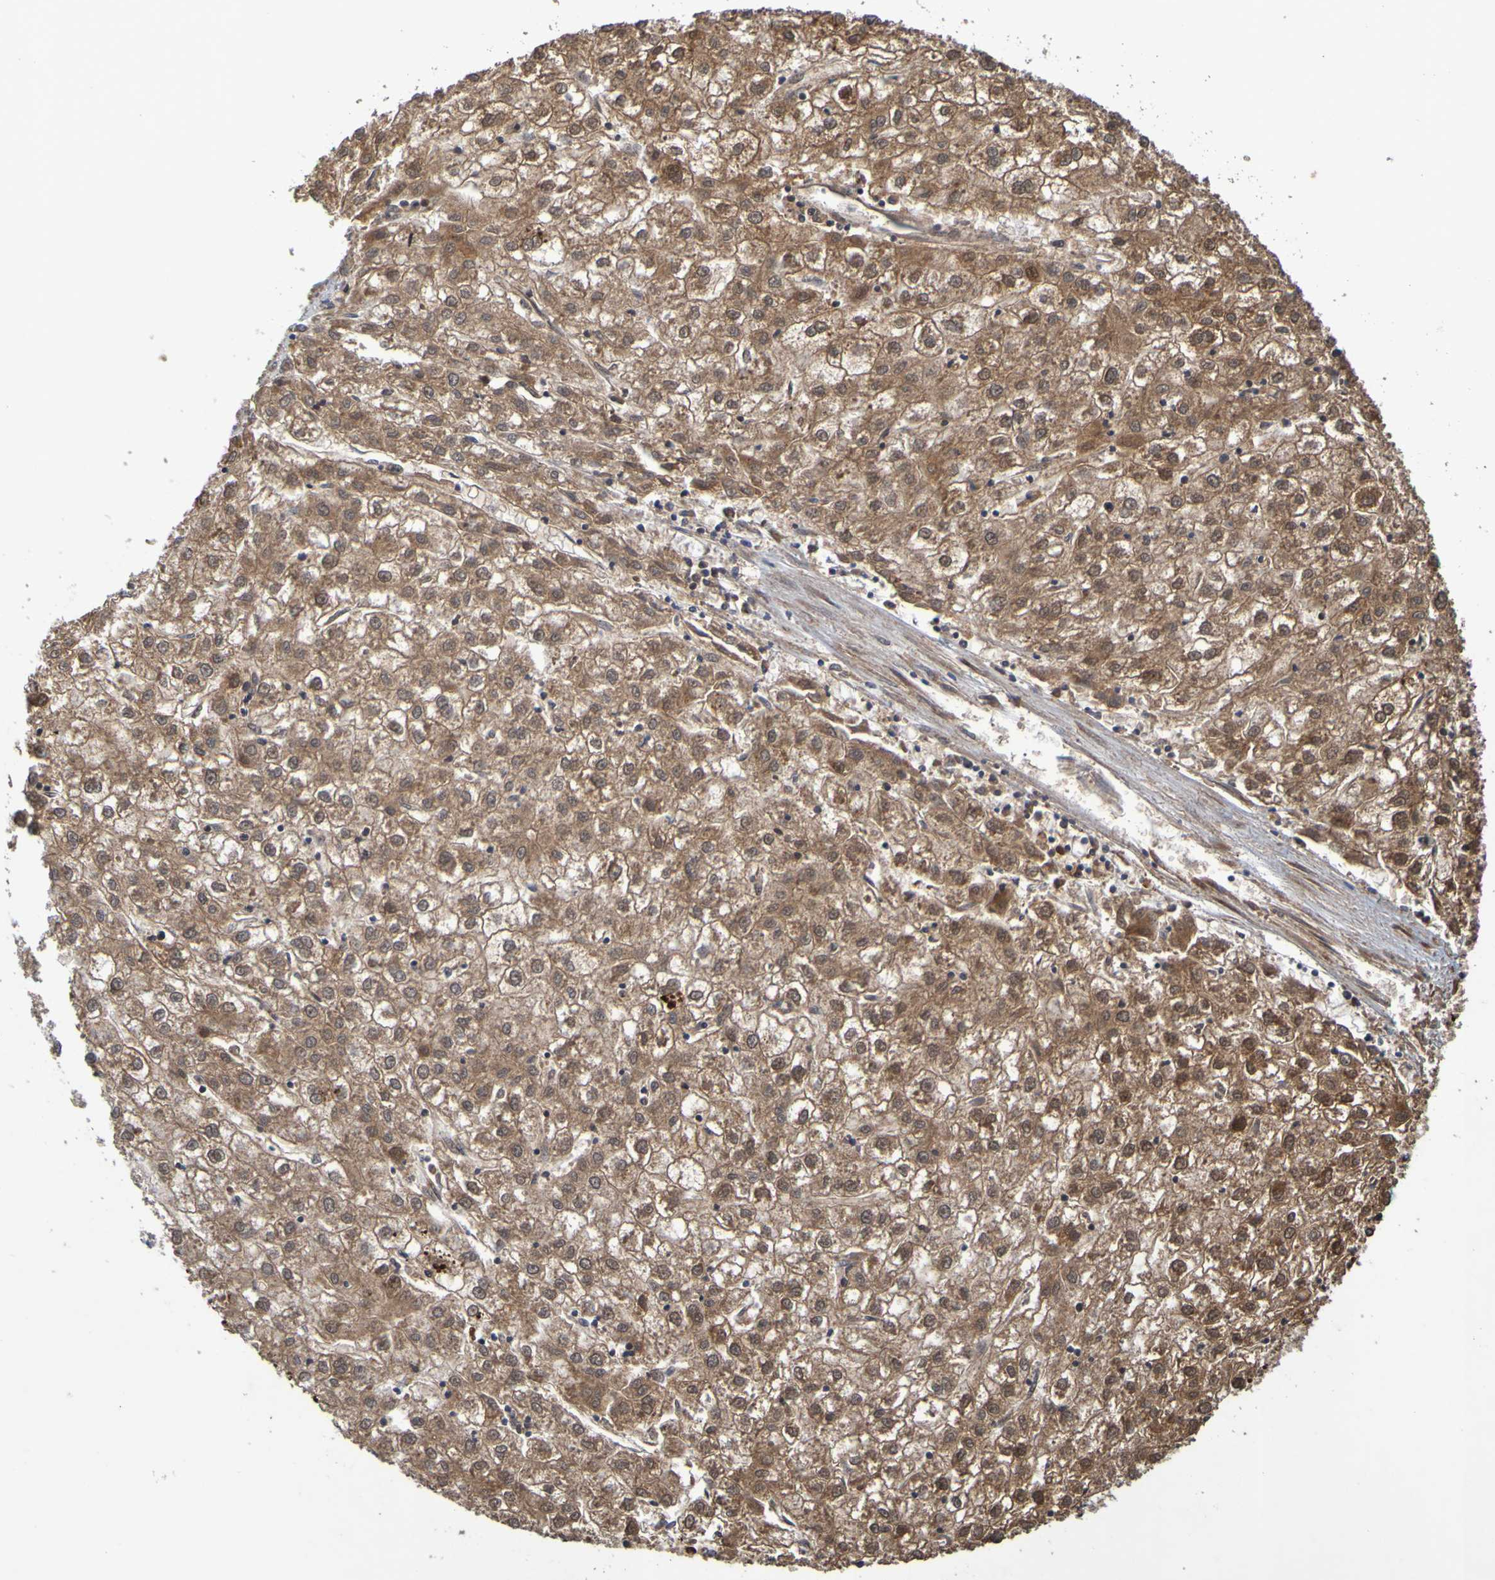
{"staining": {"intensity": "moderate", "quantity": ">75%", "location": "cytoplasmic/membranous"}, "tissue": "liver cancer", "cell_type": "Tumor cells", "image_type": "cancer", "snomed": [{"axis": "morphology", "description": "Carcinoma, Hepatocellular, NOS"}, {"axis": "topography", "description": "Liver"}], "caption": "Immunohistochemical staining of hepatocellular carcinoma (liver) demonstrates medium levels of moderate cytoplasmic/membranous positivity in approximately >75% of tumor cells.", "gene": "OCRL", "patient": {"sex": "male", "age": 72}}